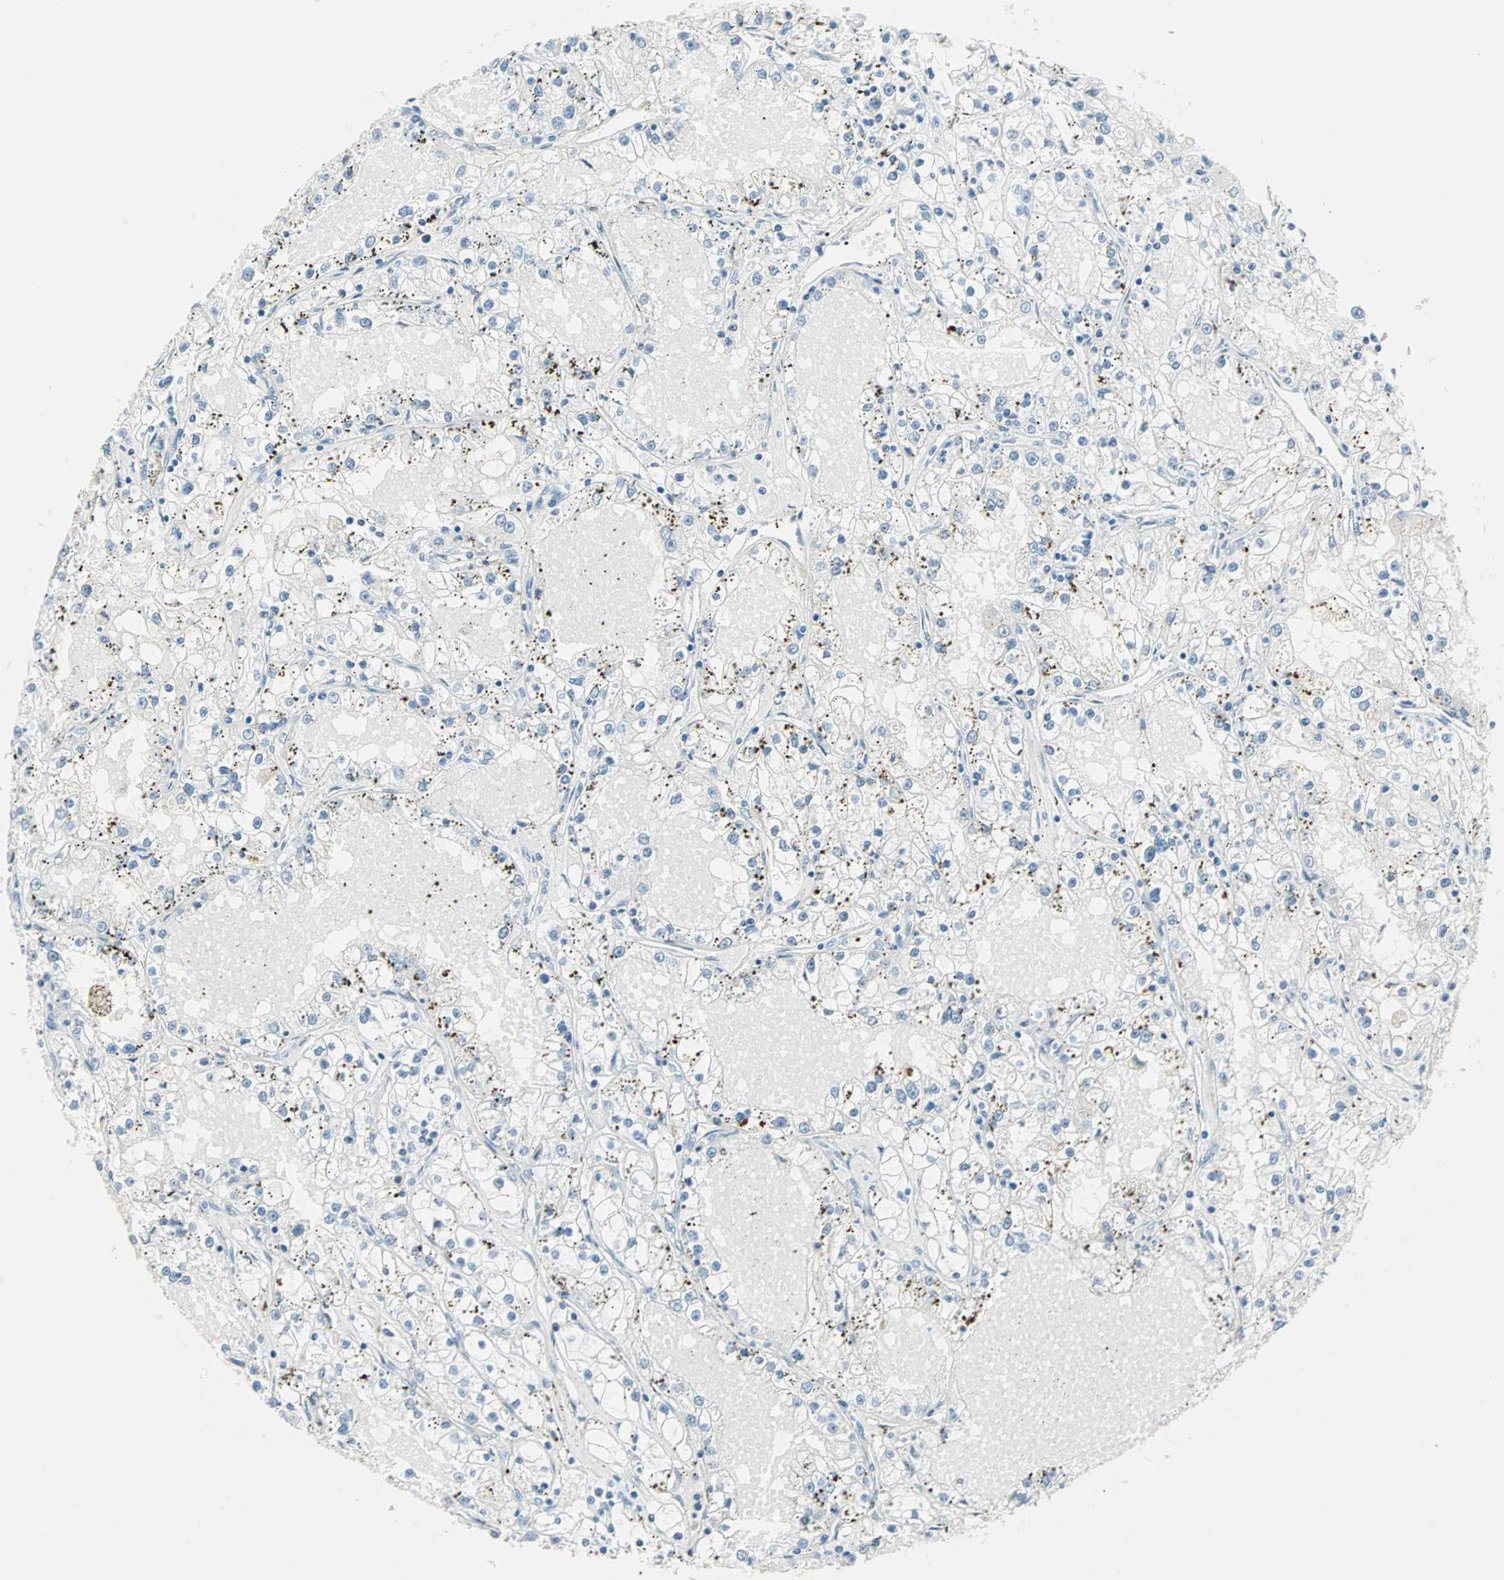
{"staining": {"intensity": "negative", "quantity": "none", "location": "none"}, "tissue": "renal cancer", "cell_type": "Tumor cells", "image_type": "cancer", "snomed": [{"axis": "morphology", "description": "Adenocarcinoma, NOS"}, {"axis": "topography", "description": "Kidney"}], "caption": "Immunohistochemistry (IHC) photomicrograph of human adenocarcinoma (renal) stained for a protein (brown), which reveals no expression in tumor cells. The staining was performed using DAB to visualize the protein expression in brown, while the nuclei were stained in blue with hematoxylin (Magnification: 20x).", "gene": "SULT1C2", "patient": {"sex": "male", "age": 56}}